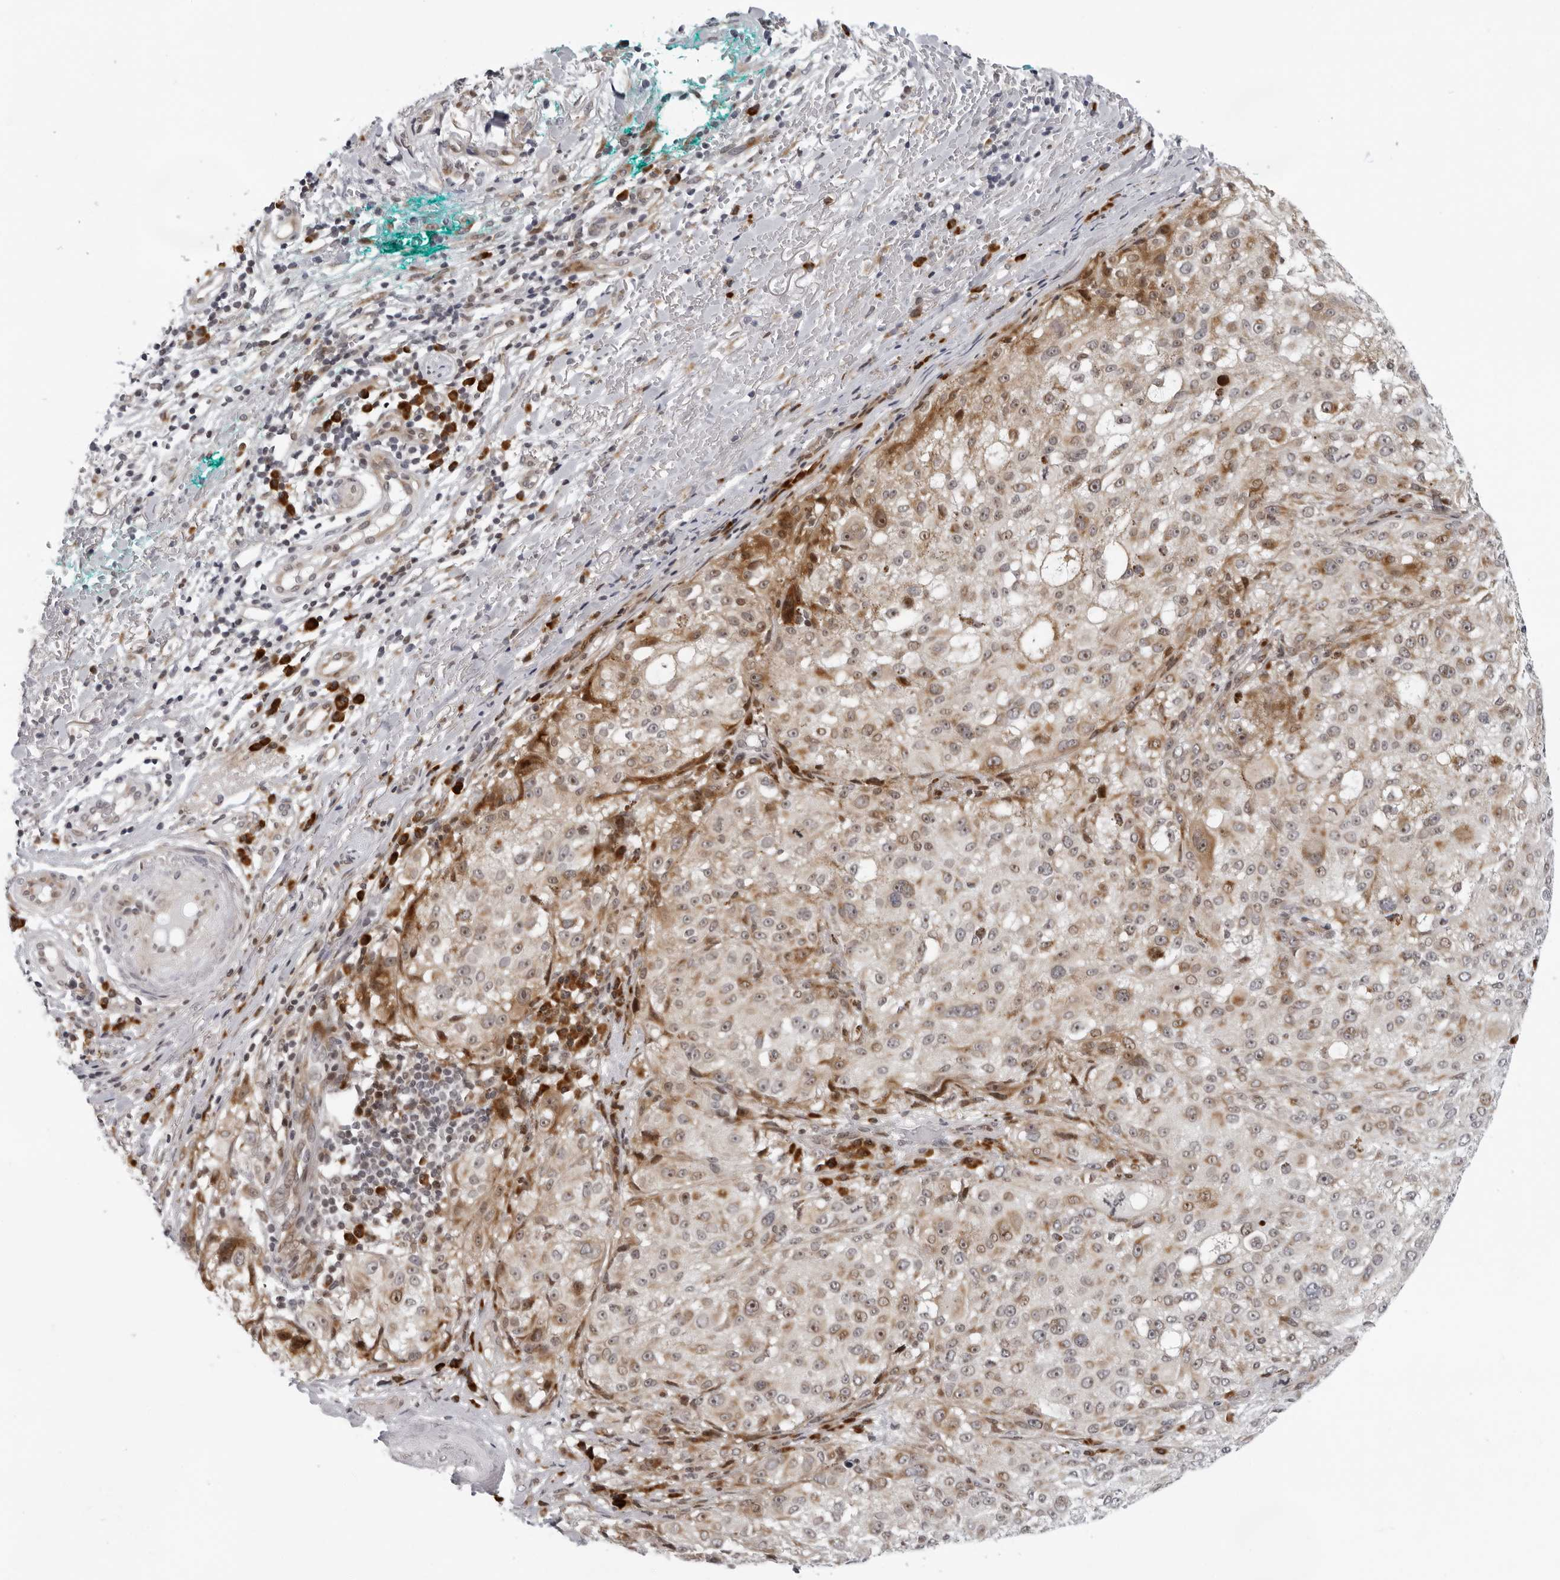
{"staining": {"intensity": "weak", "quantity": "25%-75%", "location": "cytoplasmic/membranous"}, "tissue": "melanoma", "cell_type": "Tumor cells", "image_type": "cancer", "snomed": [{"axis": "morphology", "description": "Necrosis, NOS"}, {"axis": "morphology", "description": "Malignant melanoma, NOS"}, {"axis": "topography", "description": "Skin"}], "caption": "Tumor cells display low levels of weak cytoplasmic/membranous staining in about 25%-75% of cells in melanoma.", "gene": "PIP4K2C", "patient": {"sex": "female", "age": 87}}